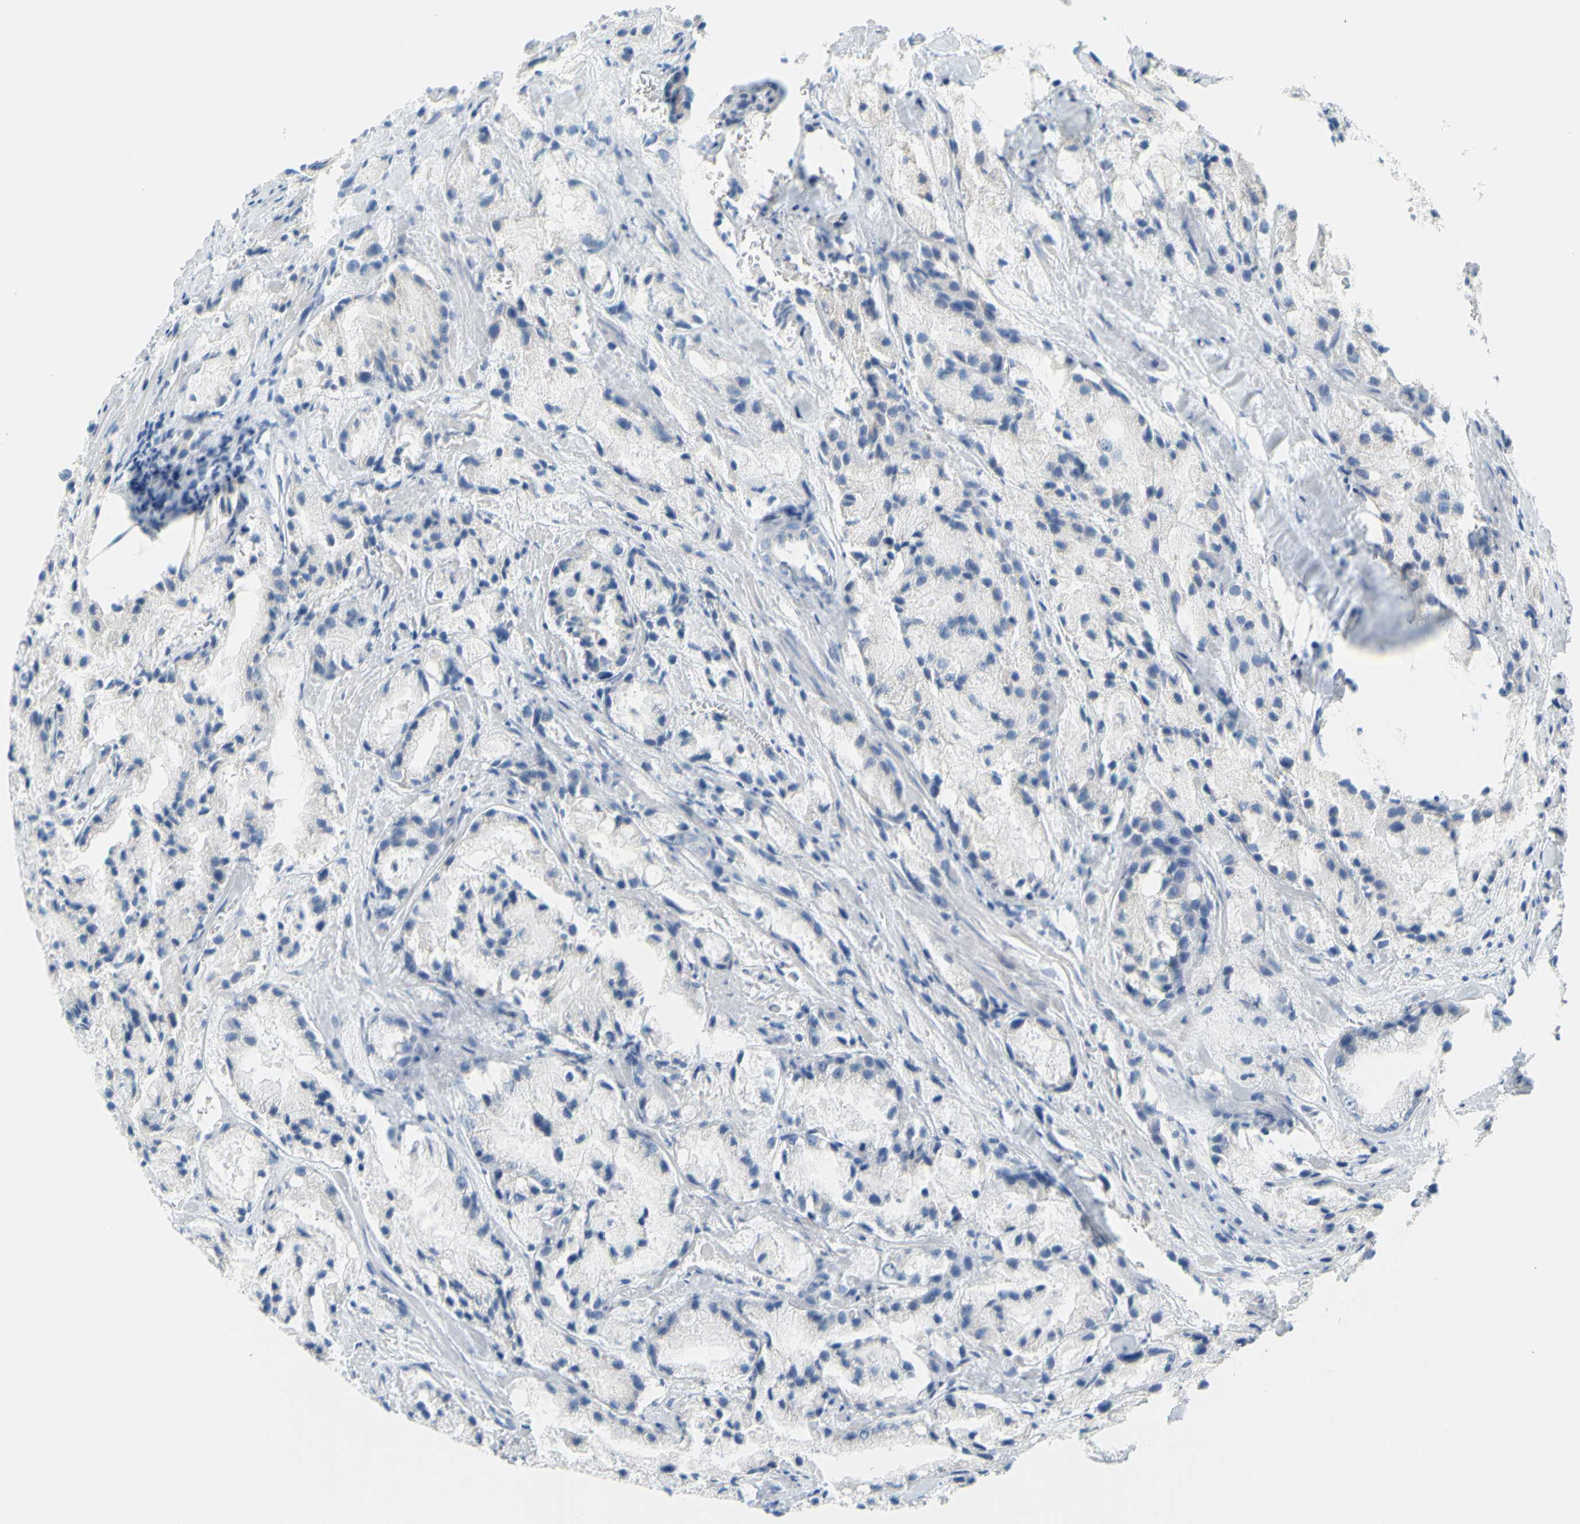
{"staining": {"intensity": "negative", "quantity": "none", "location": "none"}, "tissue": "prostate cancer", "cell_type": "Tumor cells", "image_type": "cancer", "snomed": [{"axis": "morphology", "description": "Adenocarcinoma, Low grade"}, {"axis": "topography", "description": "Prostate"}], "caption": "Immunohistochemistry of human prostate cancer (adenocarcinoma (low-grade)) demonstrates no positivity in tumor cells. (Brightfield microscopy of DAB (3,3'-diaminobenzidine) immunohistochemistry (IHC) at high magnification).", "gene": "DCT", "patient": {"sex": "male", "age": 64}}